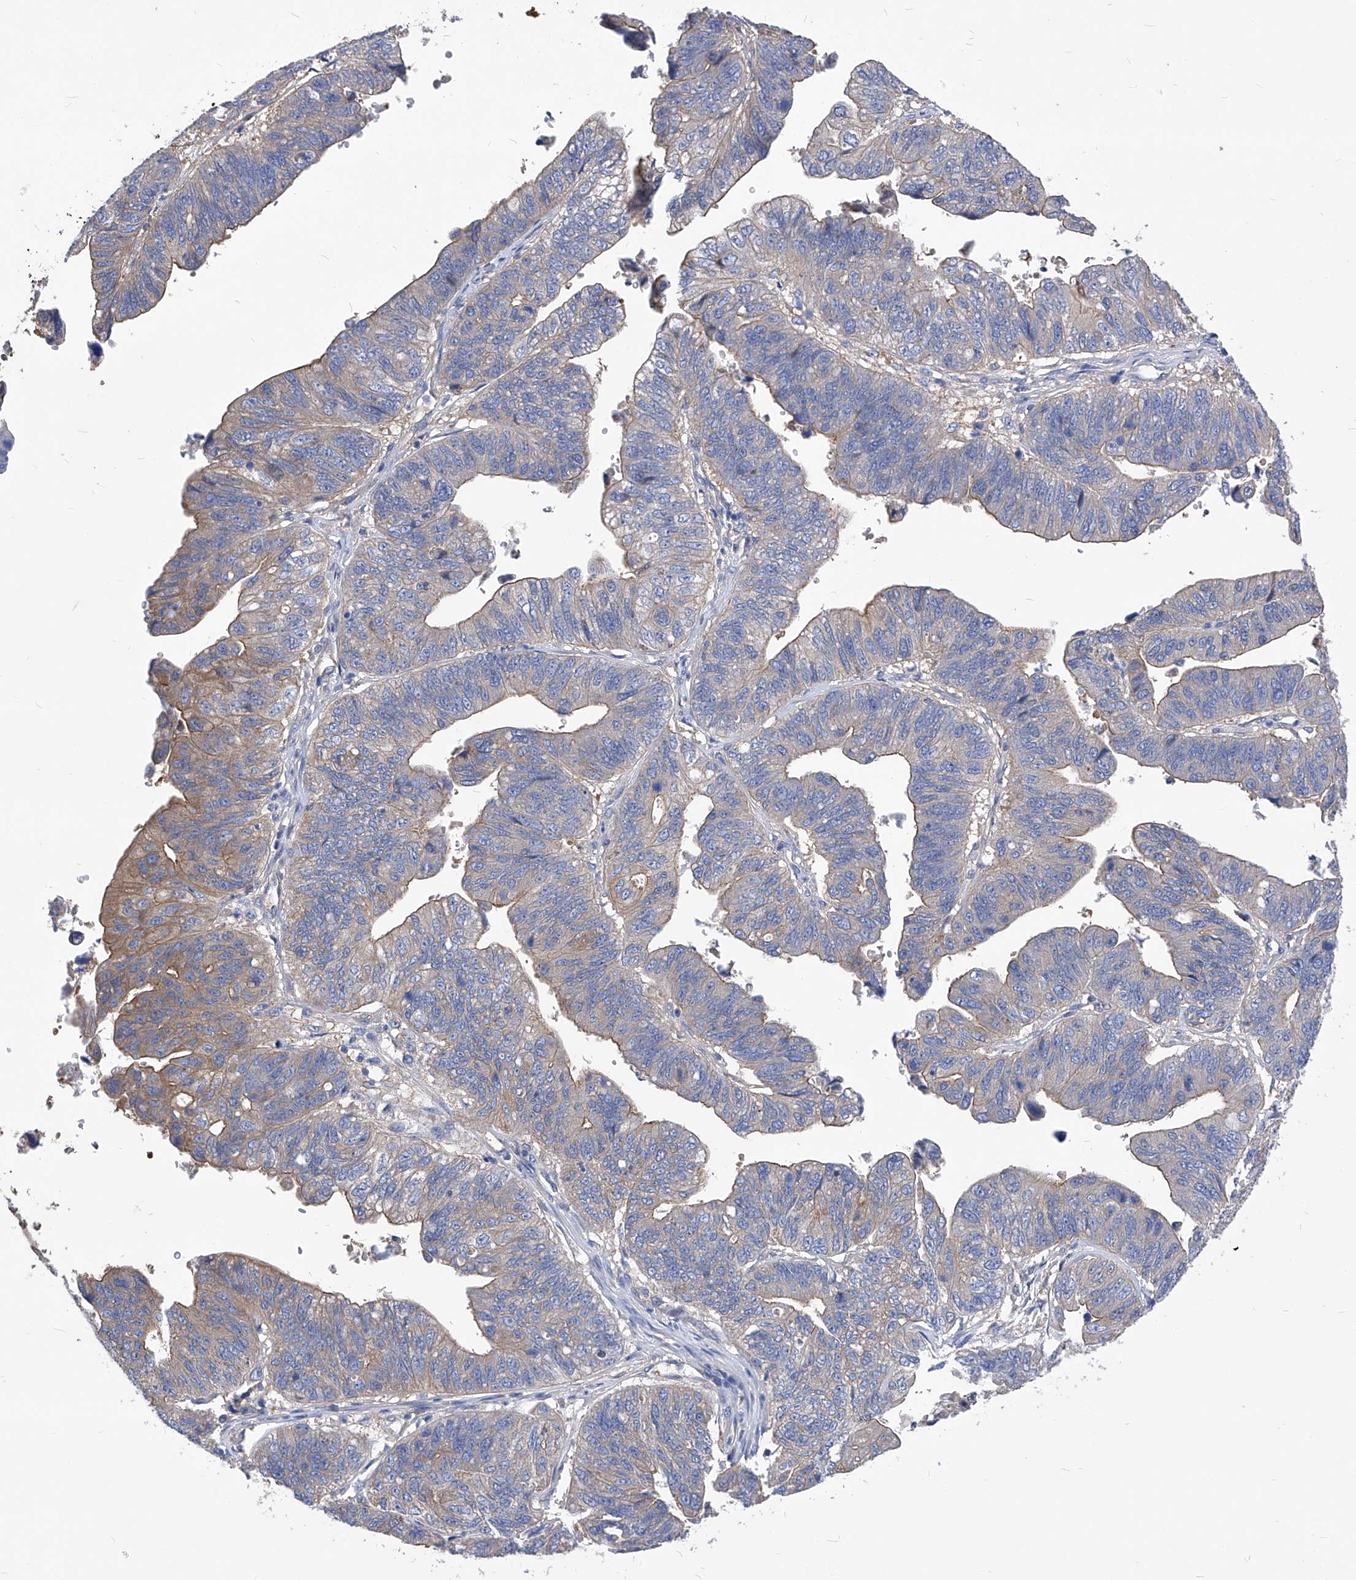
{"staining": {"intensity": "moderate", "quantity": "25%-75%", "location": "cytoplasmic/membranous"}, "tissue": "stomach cancer", "cell_type": "Tumor cells", "image_type": "cancer", "snomed": [{"axis": "morphology", "description": "Adenocarcinoma, NOS"}, {"axis": "topography", "description": "Stomach"}], "caption": "Human stomach cancer stained for a protein (brown) shows moderate cytoplasmic/membranous positive positivity in approximately 25%-75% of tumor cells.", "gene": "XPNPEP1", "patient": {"sex": "male", "age": 59}}